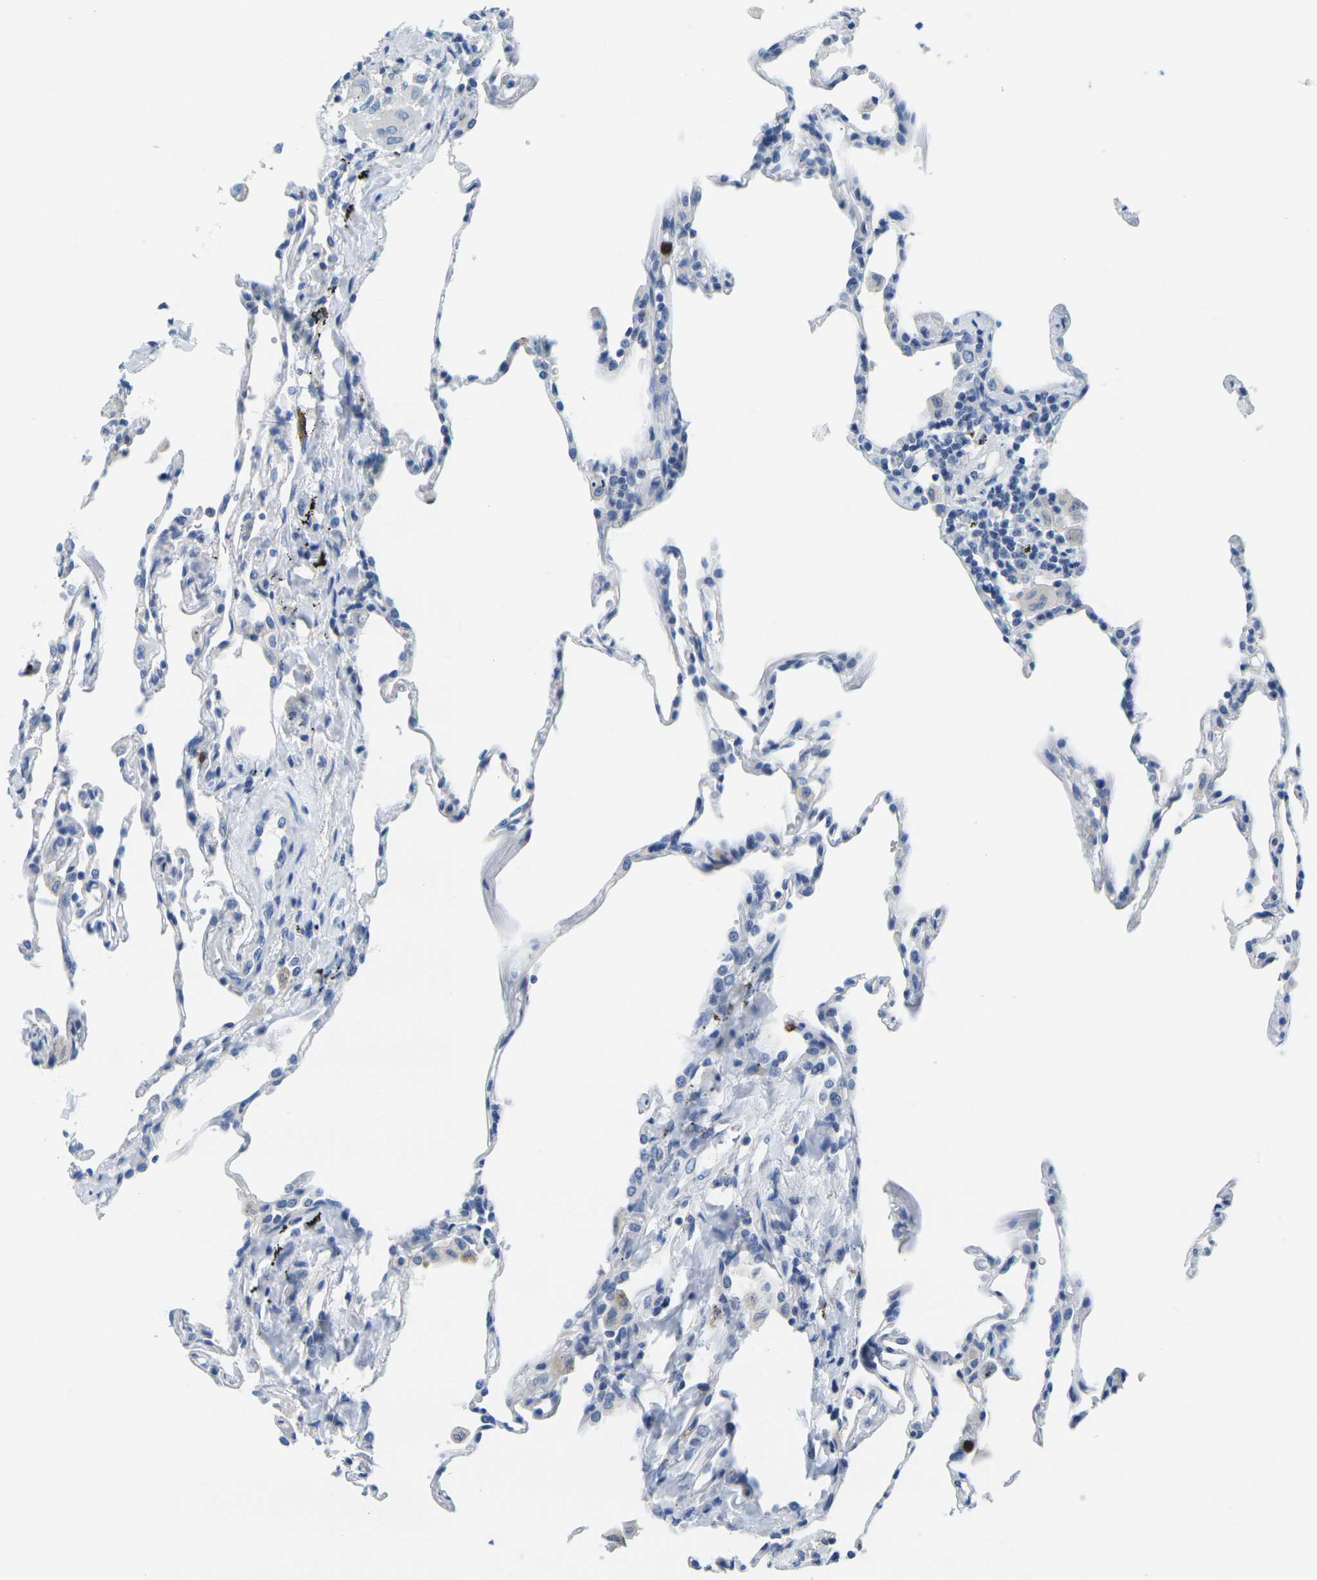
{"staining": {"intensity": "negative", "quantity": "none", "location": "none"}, "tissue": "lung", "cell_type": "Alveolar cells", "image_type": "normal", "snomed": [{"axis": "morphology", "description": "Normal tissue, NOS"}, {"axis": "topography", "description": "Lung"}], "caption": "There is no significant positivity in alveolar cells of lung.", "gene": "GPR15", "patient": {"sex": "male", "age": 59}}